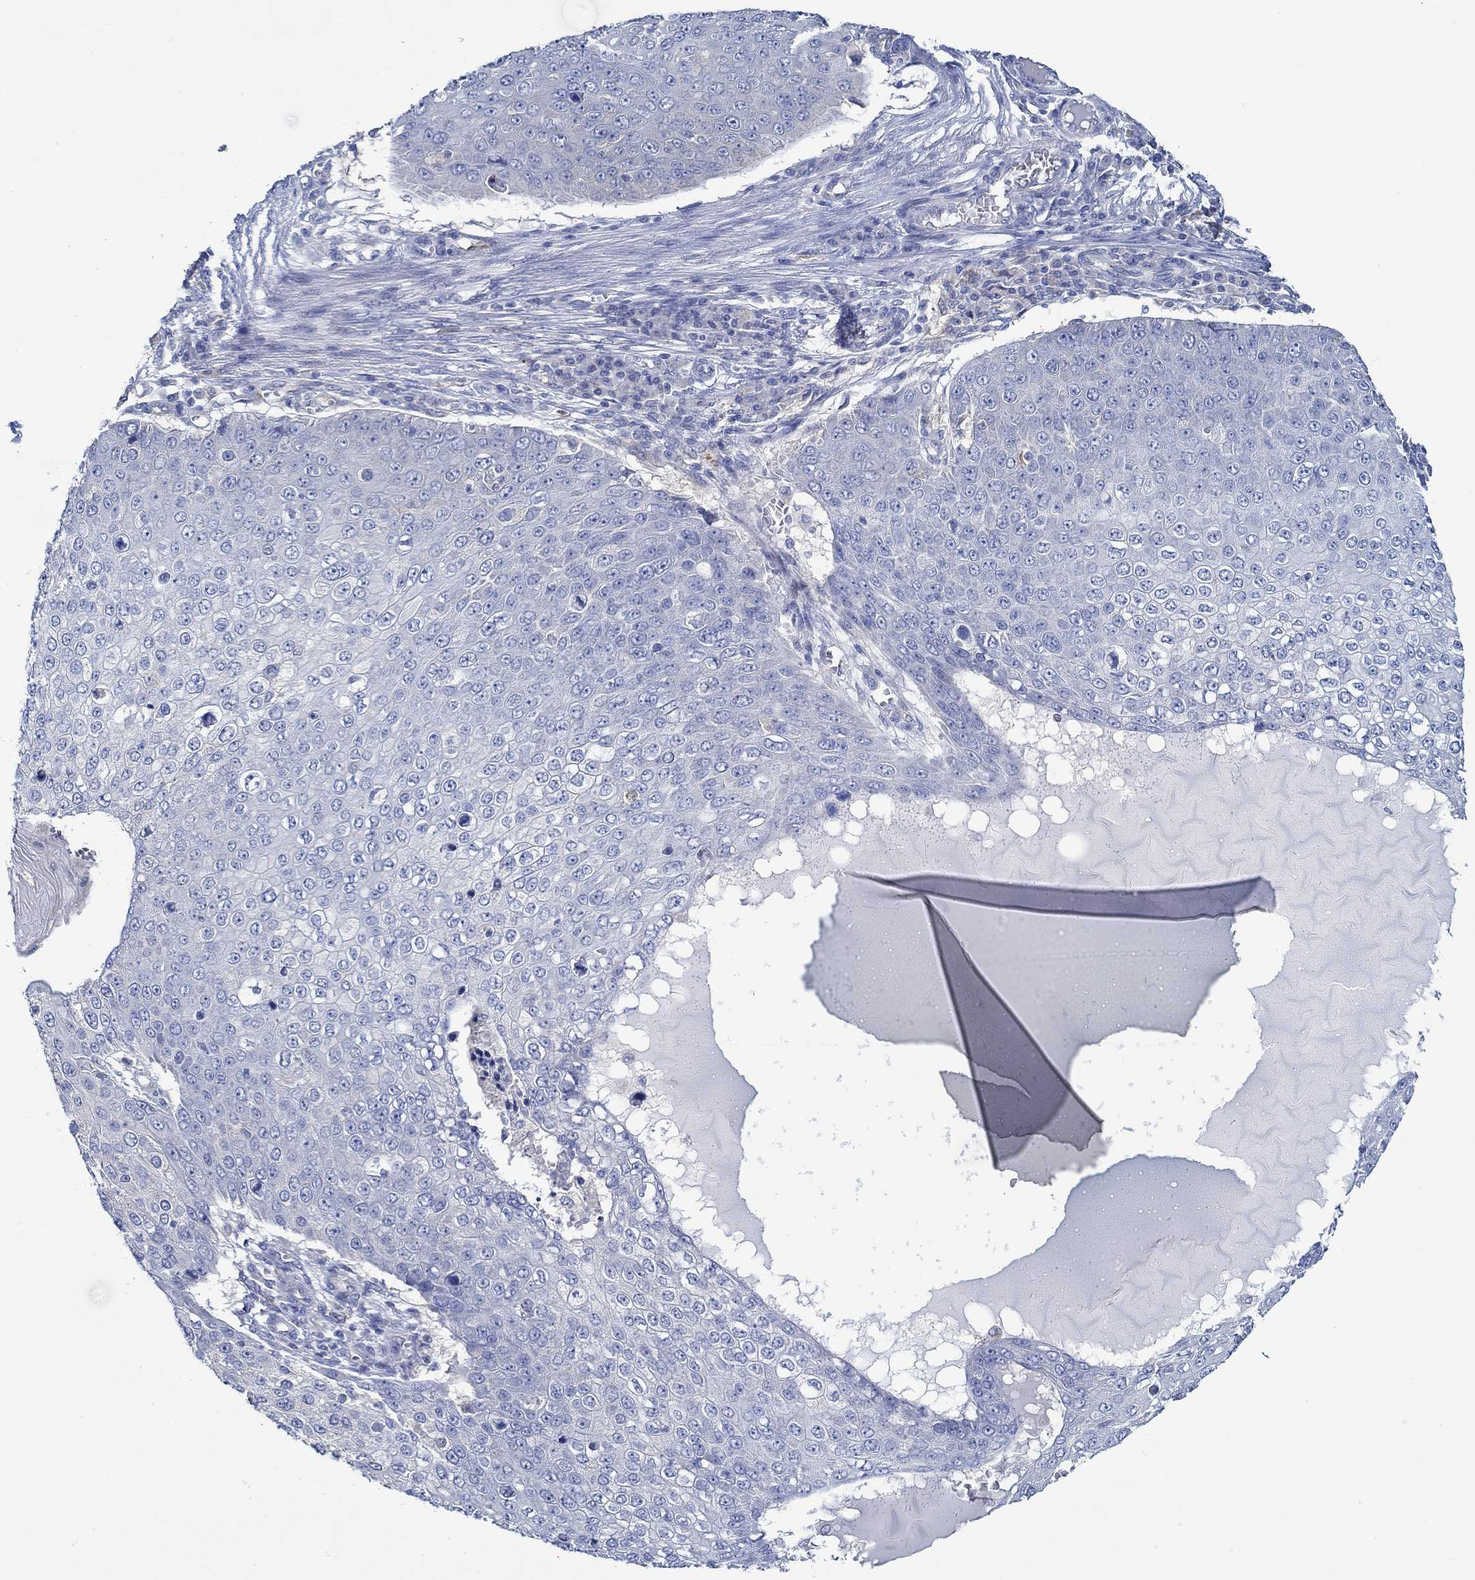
{"staining": {"intensity": "negative", "quantity": "none", "location": "none"}, "tissue": "skin cancer", "cell_type": "Tumor cells", "image_type": "cancer", "snomed": [{"axis": "morphology", "description": "Squamous cell carcinoma, NOS"}, {"axis": "topography", "description": "Skin"}], "caption": "The image exhibits no significant positivity in tumor cells of squamous cell carcinoma (skin). (Immunohistochemistry, brightfield microscopy, high magnification).", "gene": "SLC27A3", "patient": {"sex": "male", "age": 71}}